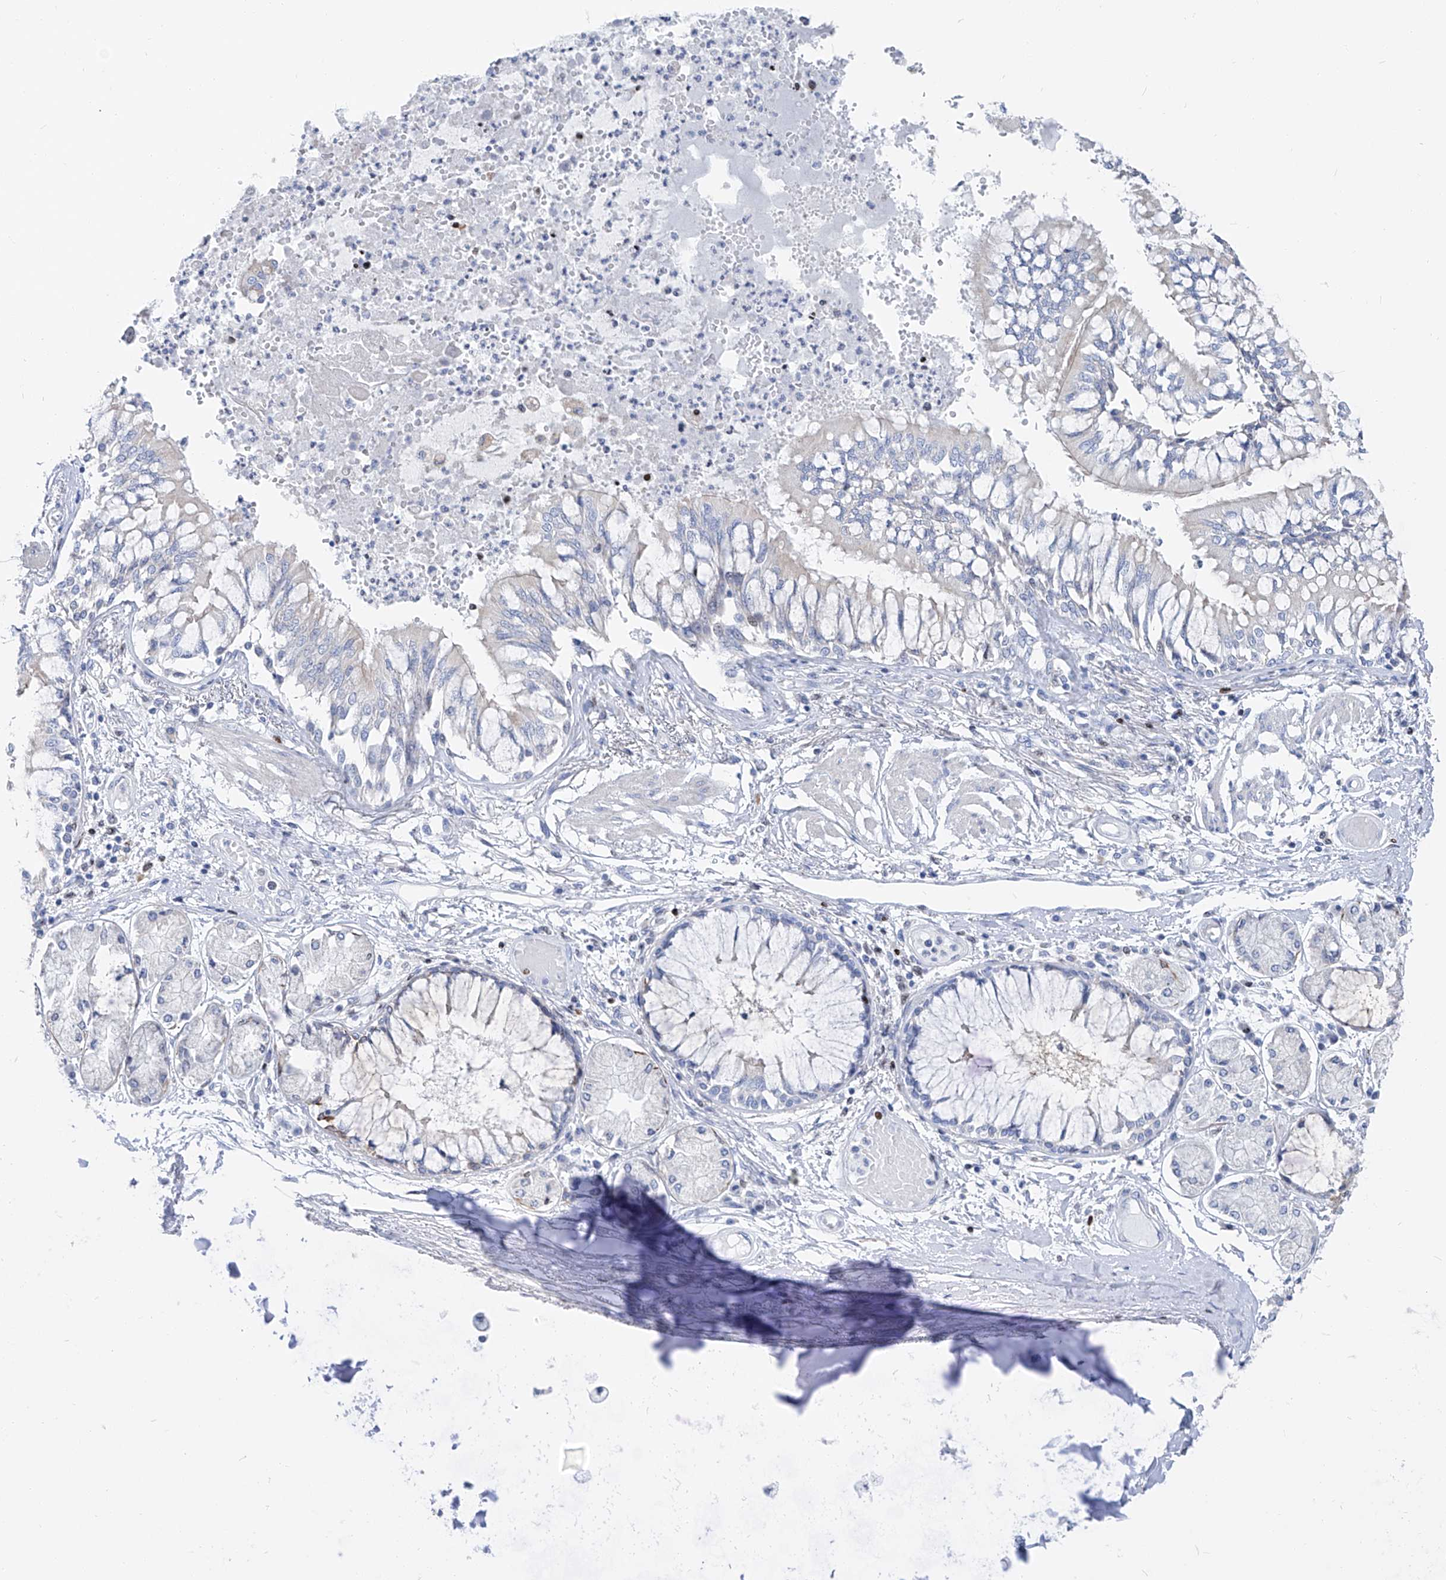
{"staining": {"intensity": "negative", "quantity": "none", "location": "none"}, "tissue": "bronchus", "cell_type": "Respiratory epithelial cells", "image_type": "normal", "snomed": [{"axis": "morphology", "description": "Normal tissue, NOS"}, {"axis": "topography", "description": "Cartilage tissue"}, {"axis": "topography", "description": "Bronchus"}, {"axis": "topography", "description": "Lung"}], "caption": "DAB immunohistochemical staining of benign human bronchus exhibits no significant expression in respiratory epithelial cells. The staining is performed using DAB (3,3'-diaminobenzidine) brown chromogen with nuclei counter-stained in using hematoxylin.", "gene": "FRS3", "patient": {"sex": "female", "age": 49}}